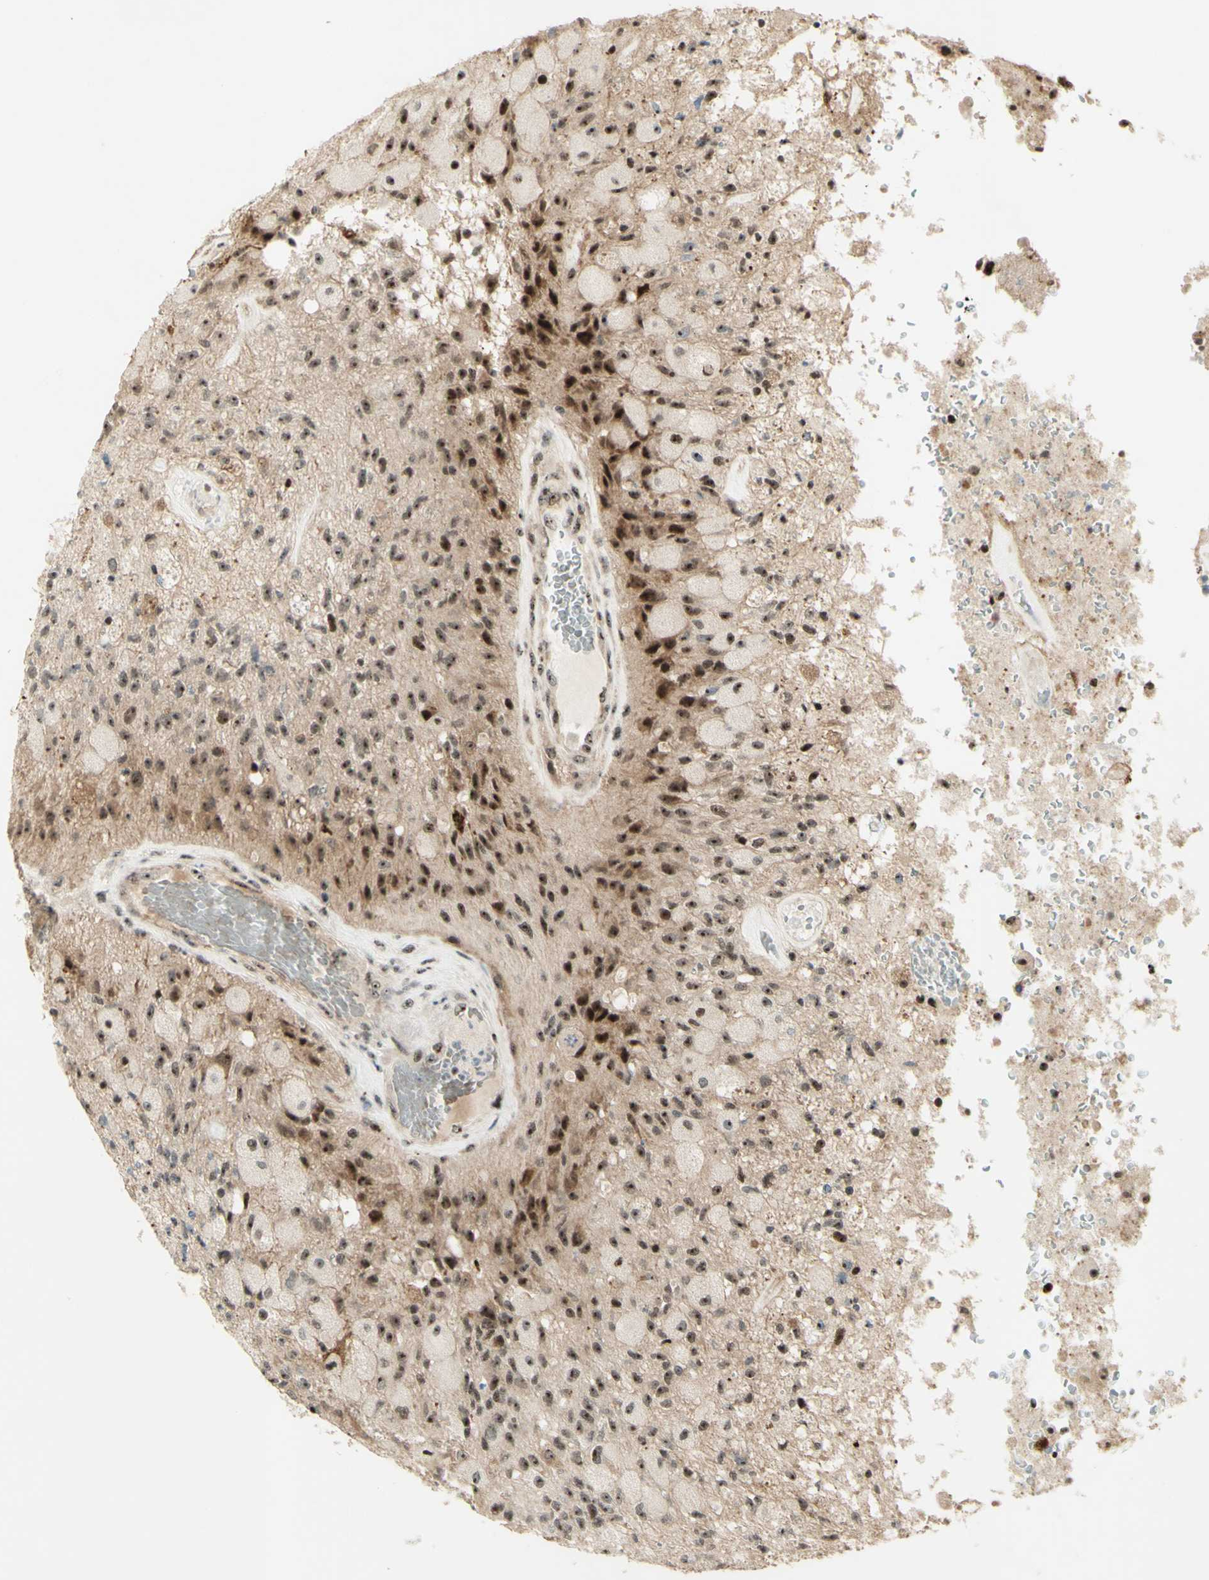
{"staining": {"intensity": "strong", "quantity": "<25%", "location": "nuclear"}, "tissue": "glioma", "cell_type": "Tumor cells", "image_type": "cancer", "snomed": [{"axis": "morphology", "description": "Normal tissue, NOS"}, {"axis": "morphology", "description": "Glioma, malignant, High grade"}, {"axis": "topography", "description": "Cerebral cortex"}], "caption": "The histopathology image displays immunohistochemical staining of glioma. There is strong nuclear positivity is seen in about <25% of tumor cells.", "gene": "DHX9", "patient": {"sex": "male", "age": 77}}